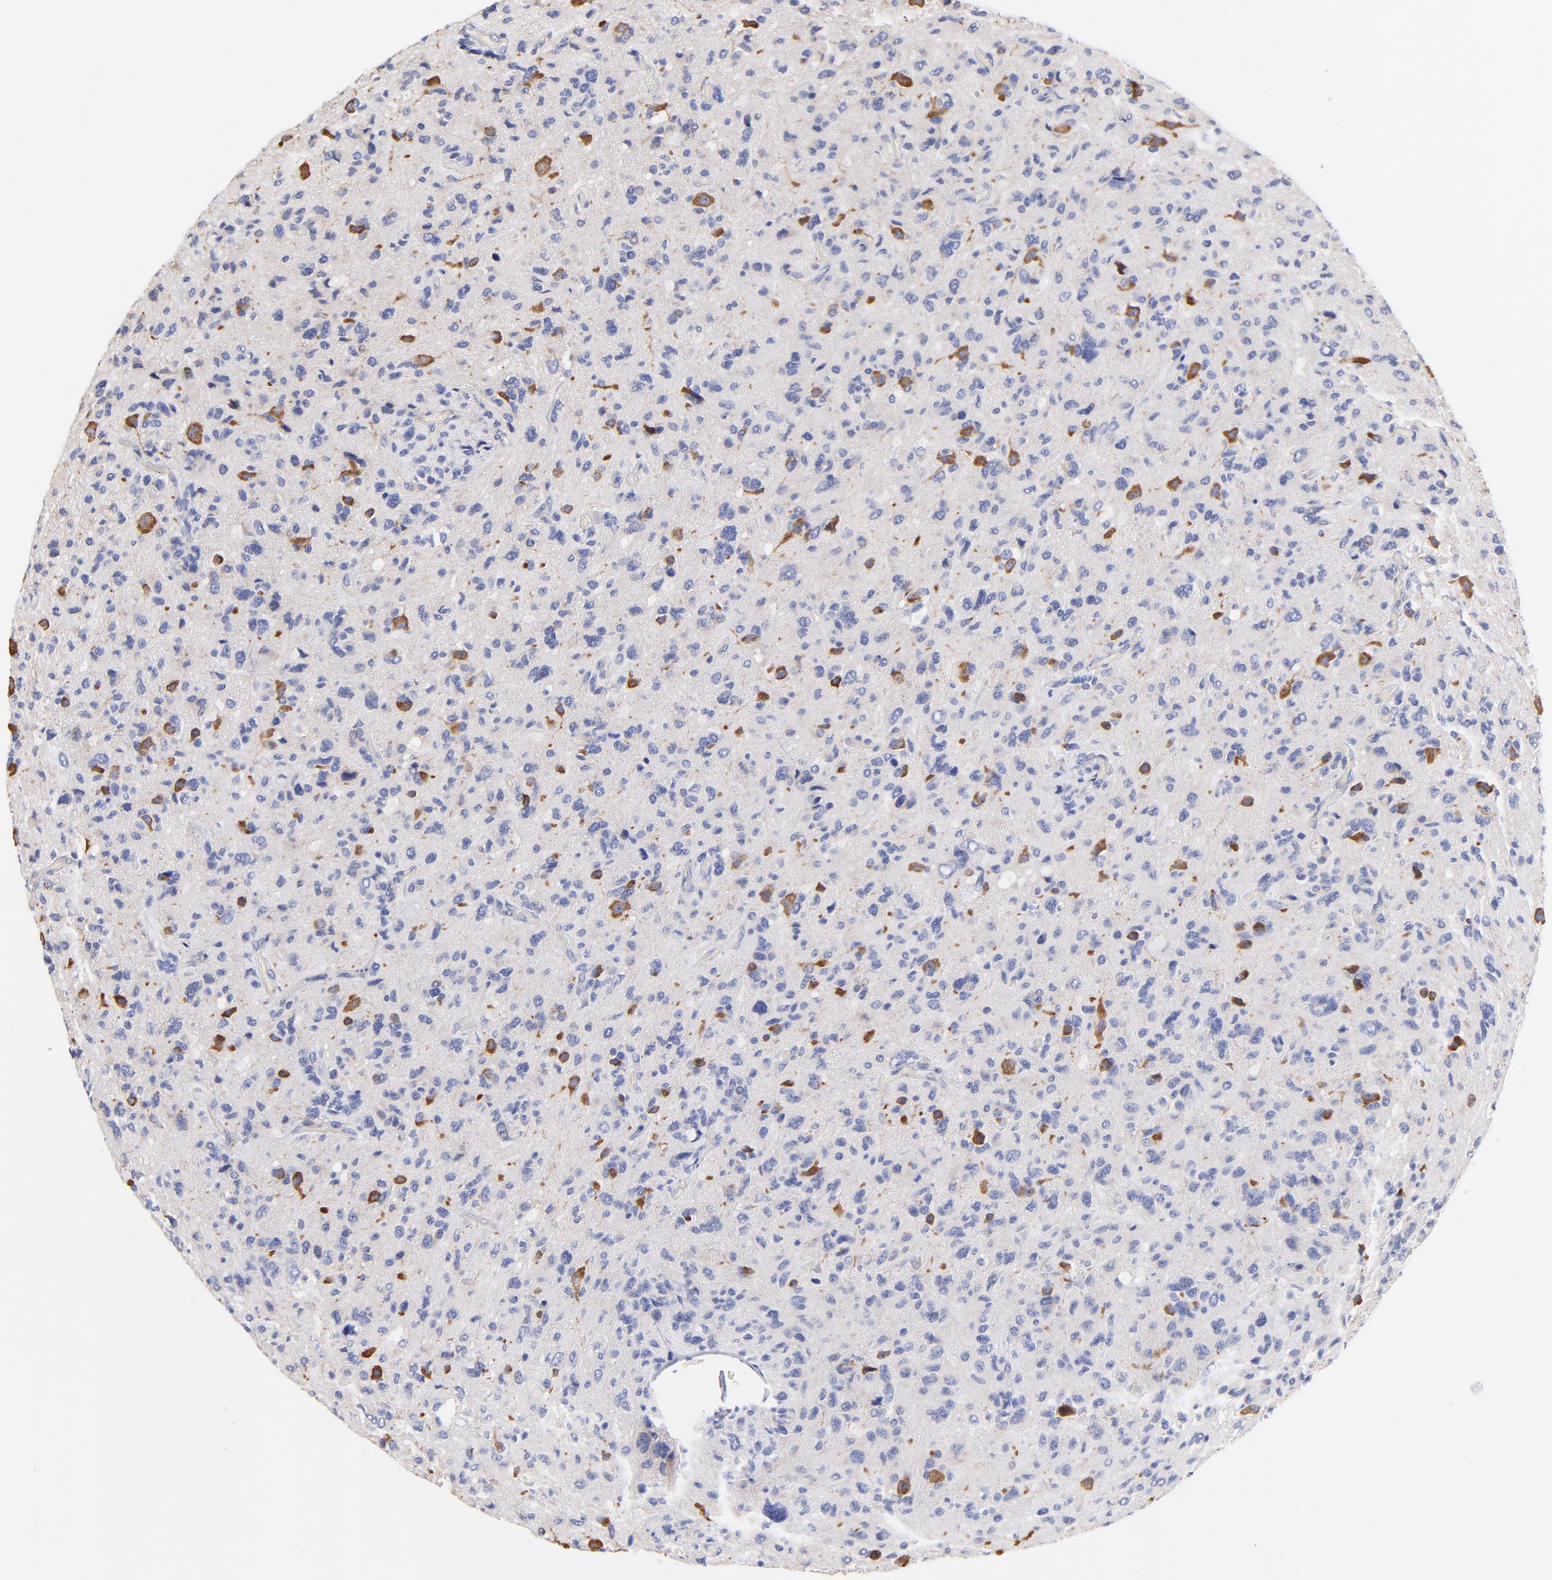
{"staining": {"intensity": "negative", "quantity": "none", "location": "none"}, "tissue": "glioma", "cell_type": "Tumor cells", "image_type": "cancer", "snomed": [{"axis": "morphology", "description": "Glioma, malignant, High grade"}, {"axis": "topography", "description": "Brain"}], "caption": "Immunohistochemical staining of human malignant glioma (high-grade) displays no significant positivity in tumor cells.", "gene": "HS3ST1", "patient": {"sex": "male", "age": 69}}